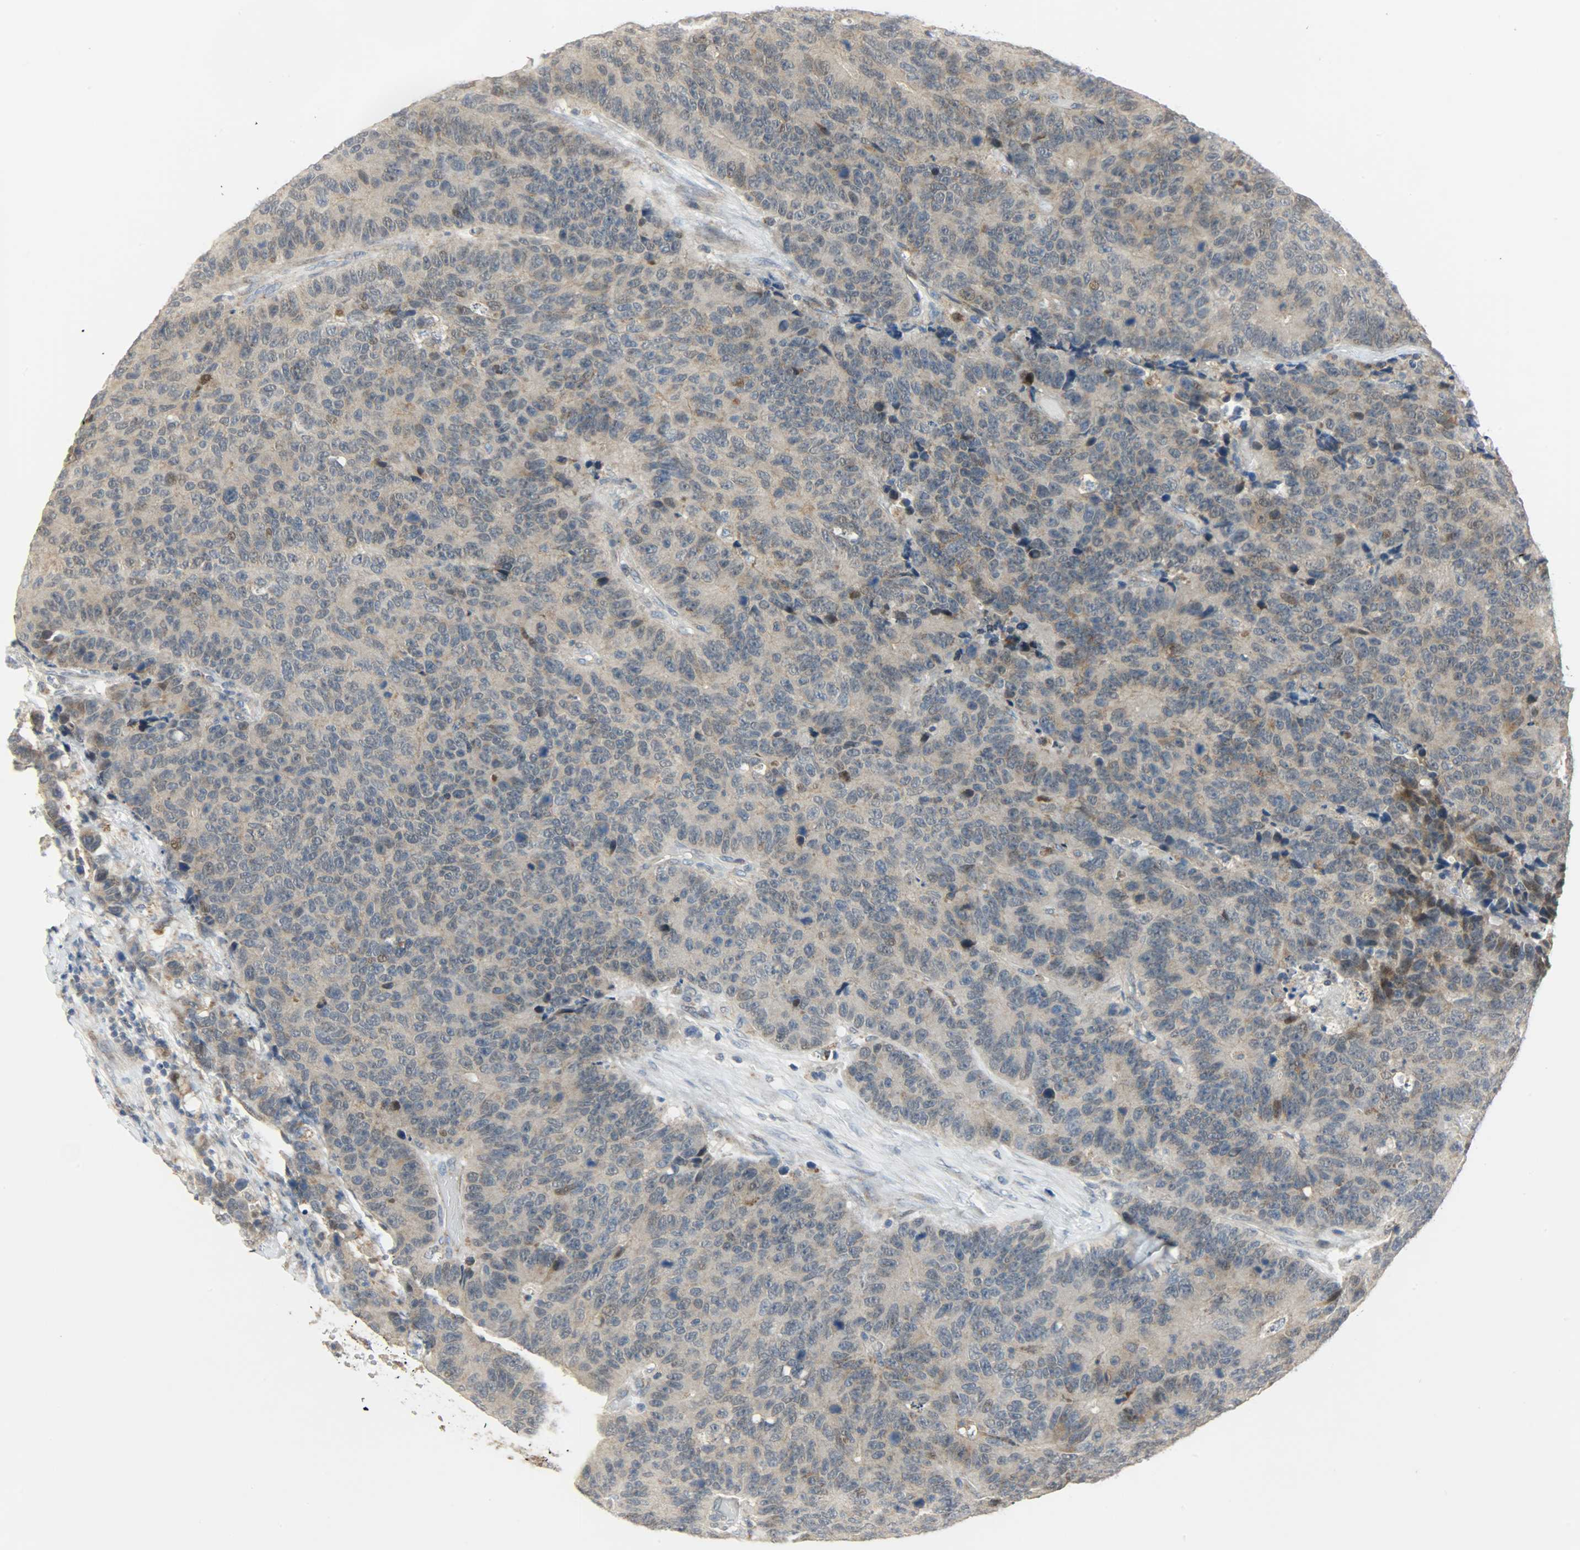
{"staining": {"intensity": "moderate", "quantity": "<25%", "location": "cytoplasmic/membranous"}, "tissue": "colorectal cancer", "cell_type": "Tumor cells", "image_type": "cancer", "snomed": [{"axis": "morphology", "description": "Adenocarcinoma, NOS"}, {"axis": "topography", "description": "Colon"}], "caption": "Protein expression analysis of adenocarcinoma (colorectal) shows moderate cytoplasmic/membranous staining in about <25% of tumor cells. The staining was performed using DAB (3,3'-diaminobenzidine) to visualize the protein expression in brown, while the nuclei were stained in blue with hematoxylin (Magnification: 20x).", "gene": "PPP1R1B", "patient": {"sex": "female", "age": 86}}